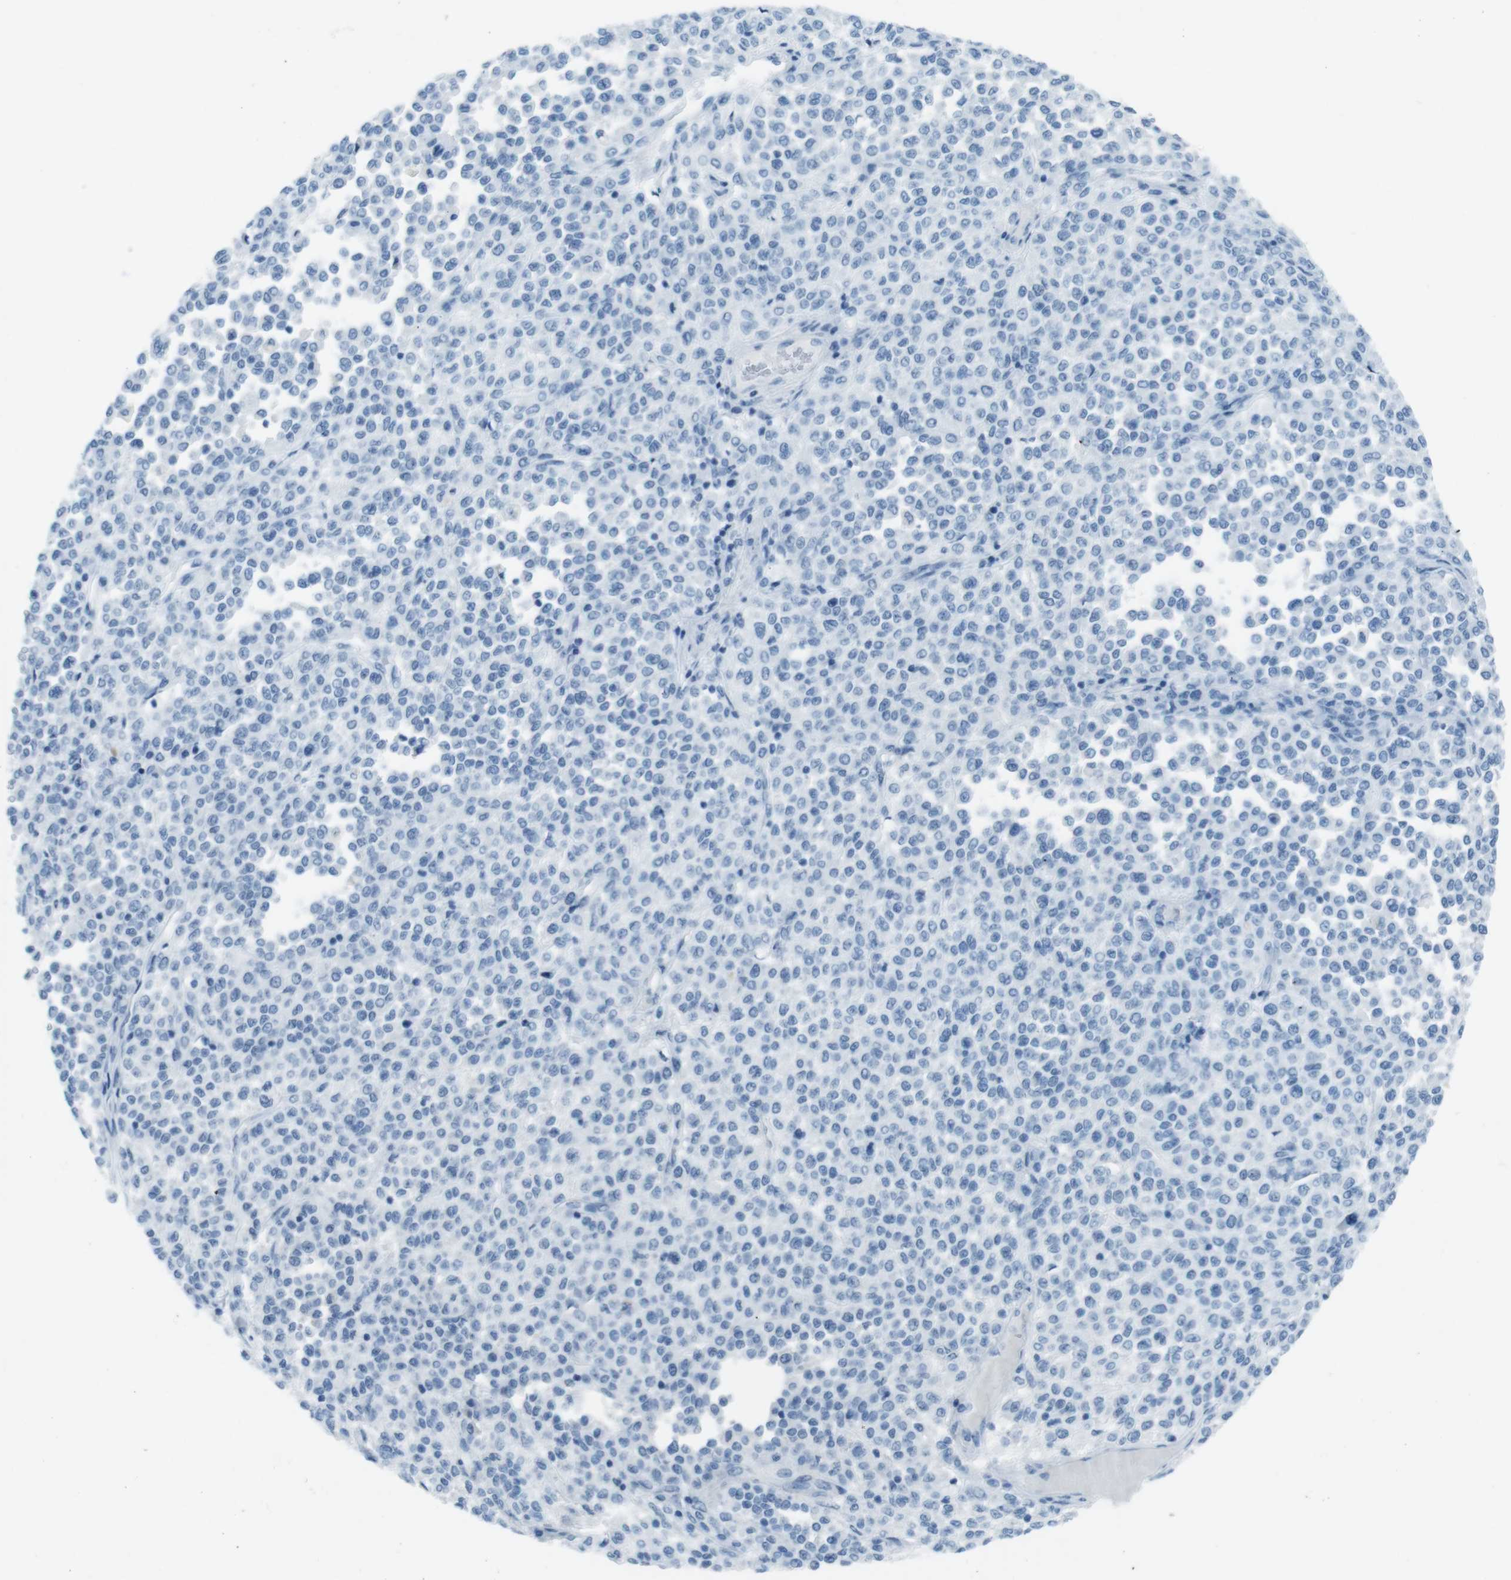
{"staining": {"intensity": "negative", "quantity": "none", "location": "none"}, "tissue": "melanoma", "cell_type": "Tumor cells", "image_type": "cancer", "snomed": [{"axis": "morphology", "description": "Malignant melanoma, Metastatic site"}, {"axis": "topography", "description": "Pancreas"}], "caption": "The image exhibits no significant staining in tumor cells of malignant melanoma (metastatic site).", "gene": "TMEM207", "patient": {"sex": "female", "age": 30}}